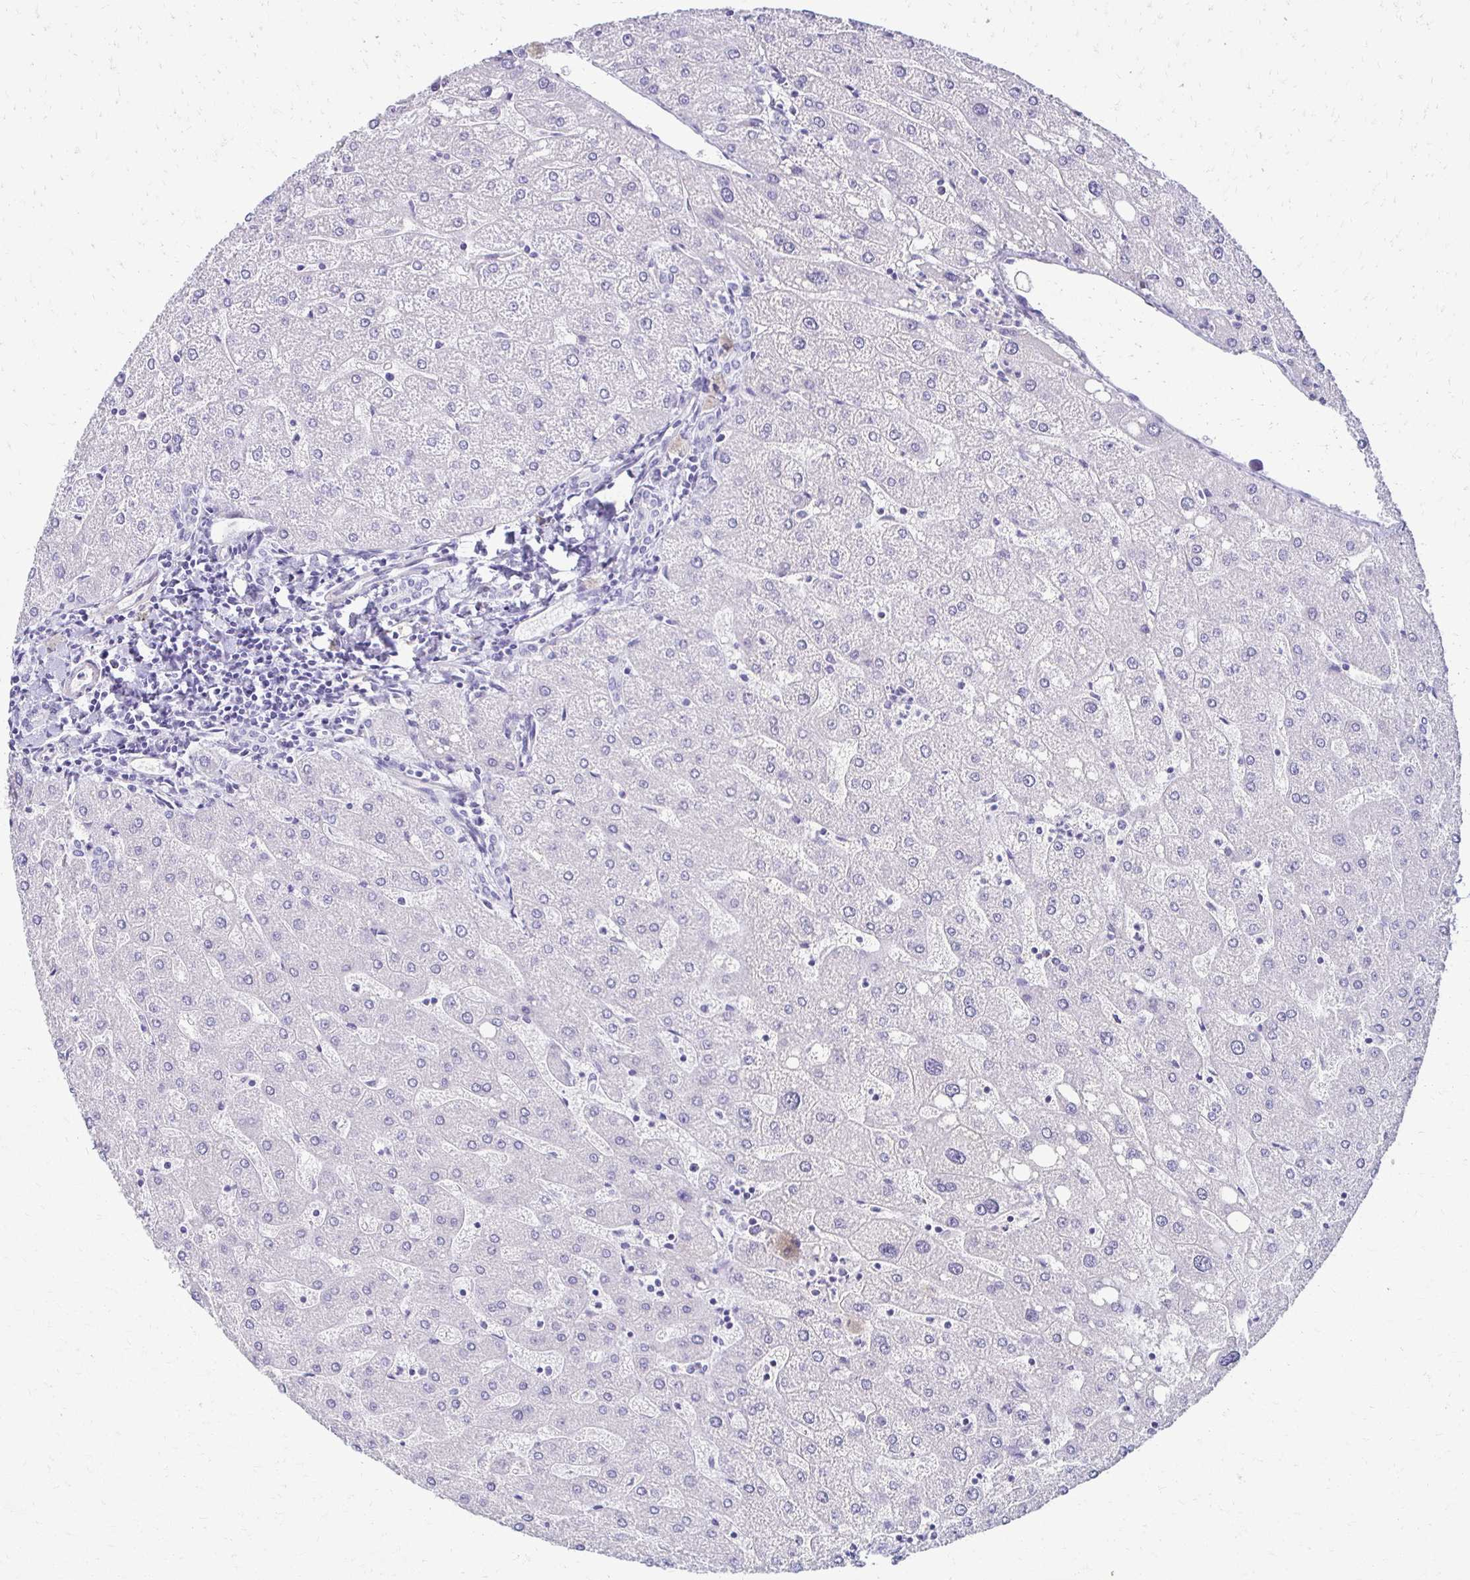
{"staining": {"intensity": "negative", "quantity": "none", "location": "none"}, "tissue": "liver", "cell_type": "Cholangiocytes", "image_type": "normal", "snomed": [{"axis": "morphology", "description": "Normal tissue, NOS"}, {"axis": "topography", "description": "Liver"}], "caption": "The image exhibits no staining of cholangiocytes in normal liver.", "gene": "TMEM54", "patient": {"sex": "male", "age": 67}}